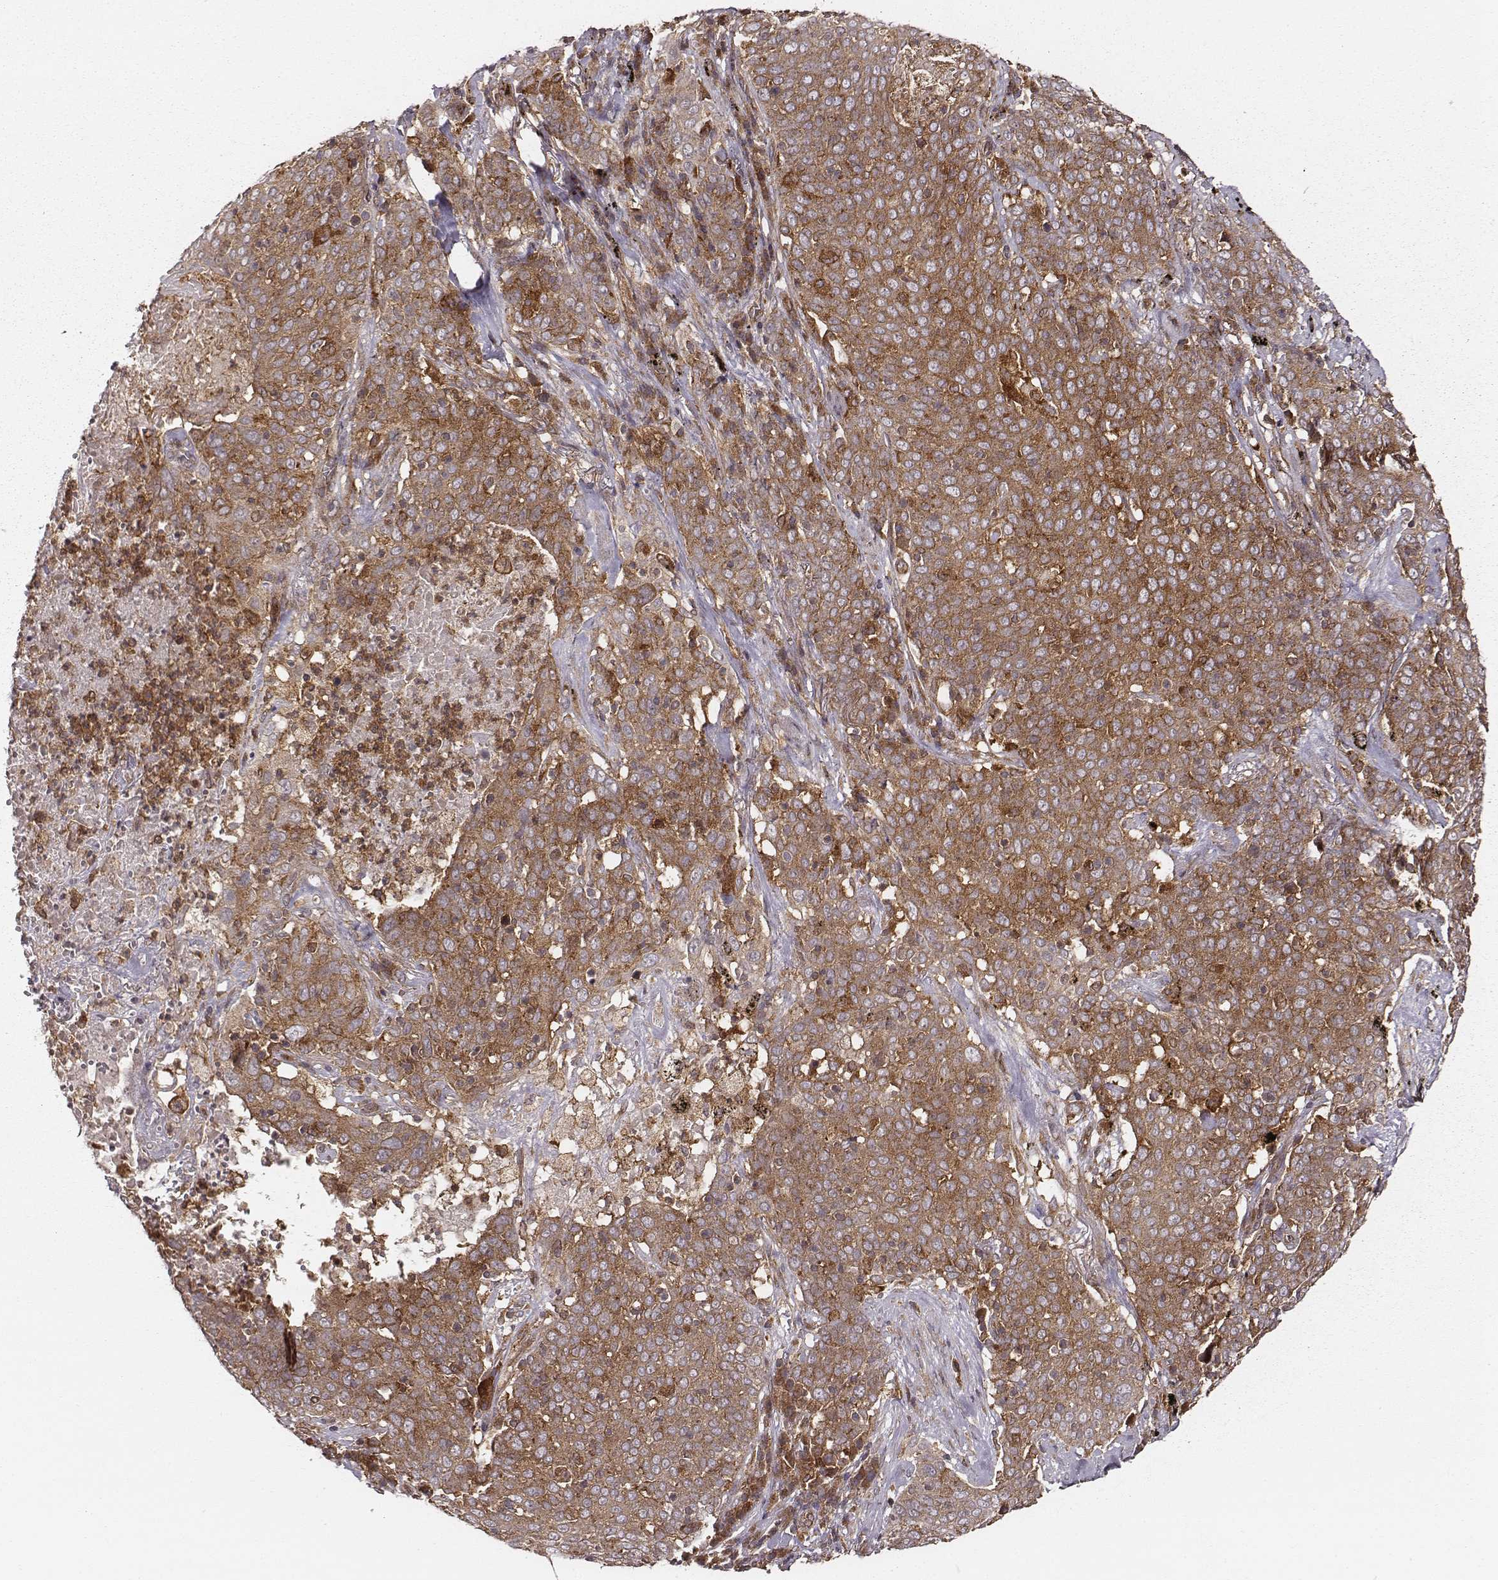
{"staining": {"intensity": "moderate", "quantity": ">75%", "location": "cytoplasmic/membranous"}, "tissue": "lung cancer", "cell_type": "Tumor cells", "image_type": "cancer", "snomed": [{"axis": "morphology", "description": "Squamous cell carcinoma, NOS"}, {"axis": "topography", "description": "Lung"}], "caption": "This is a histology image of immunohistochemistry (IHC) staining of lung cancer, which shows moderate staining in the cytoplasmic/membranous of tumor cells.", "gene": "VPS26A", "patient": {"sex": "male", "age": 82}}